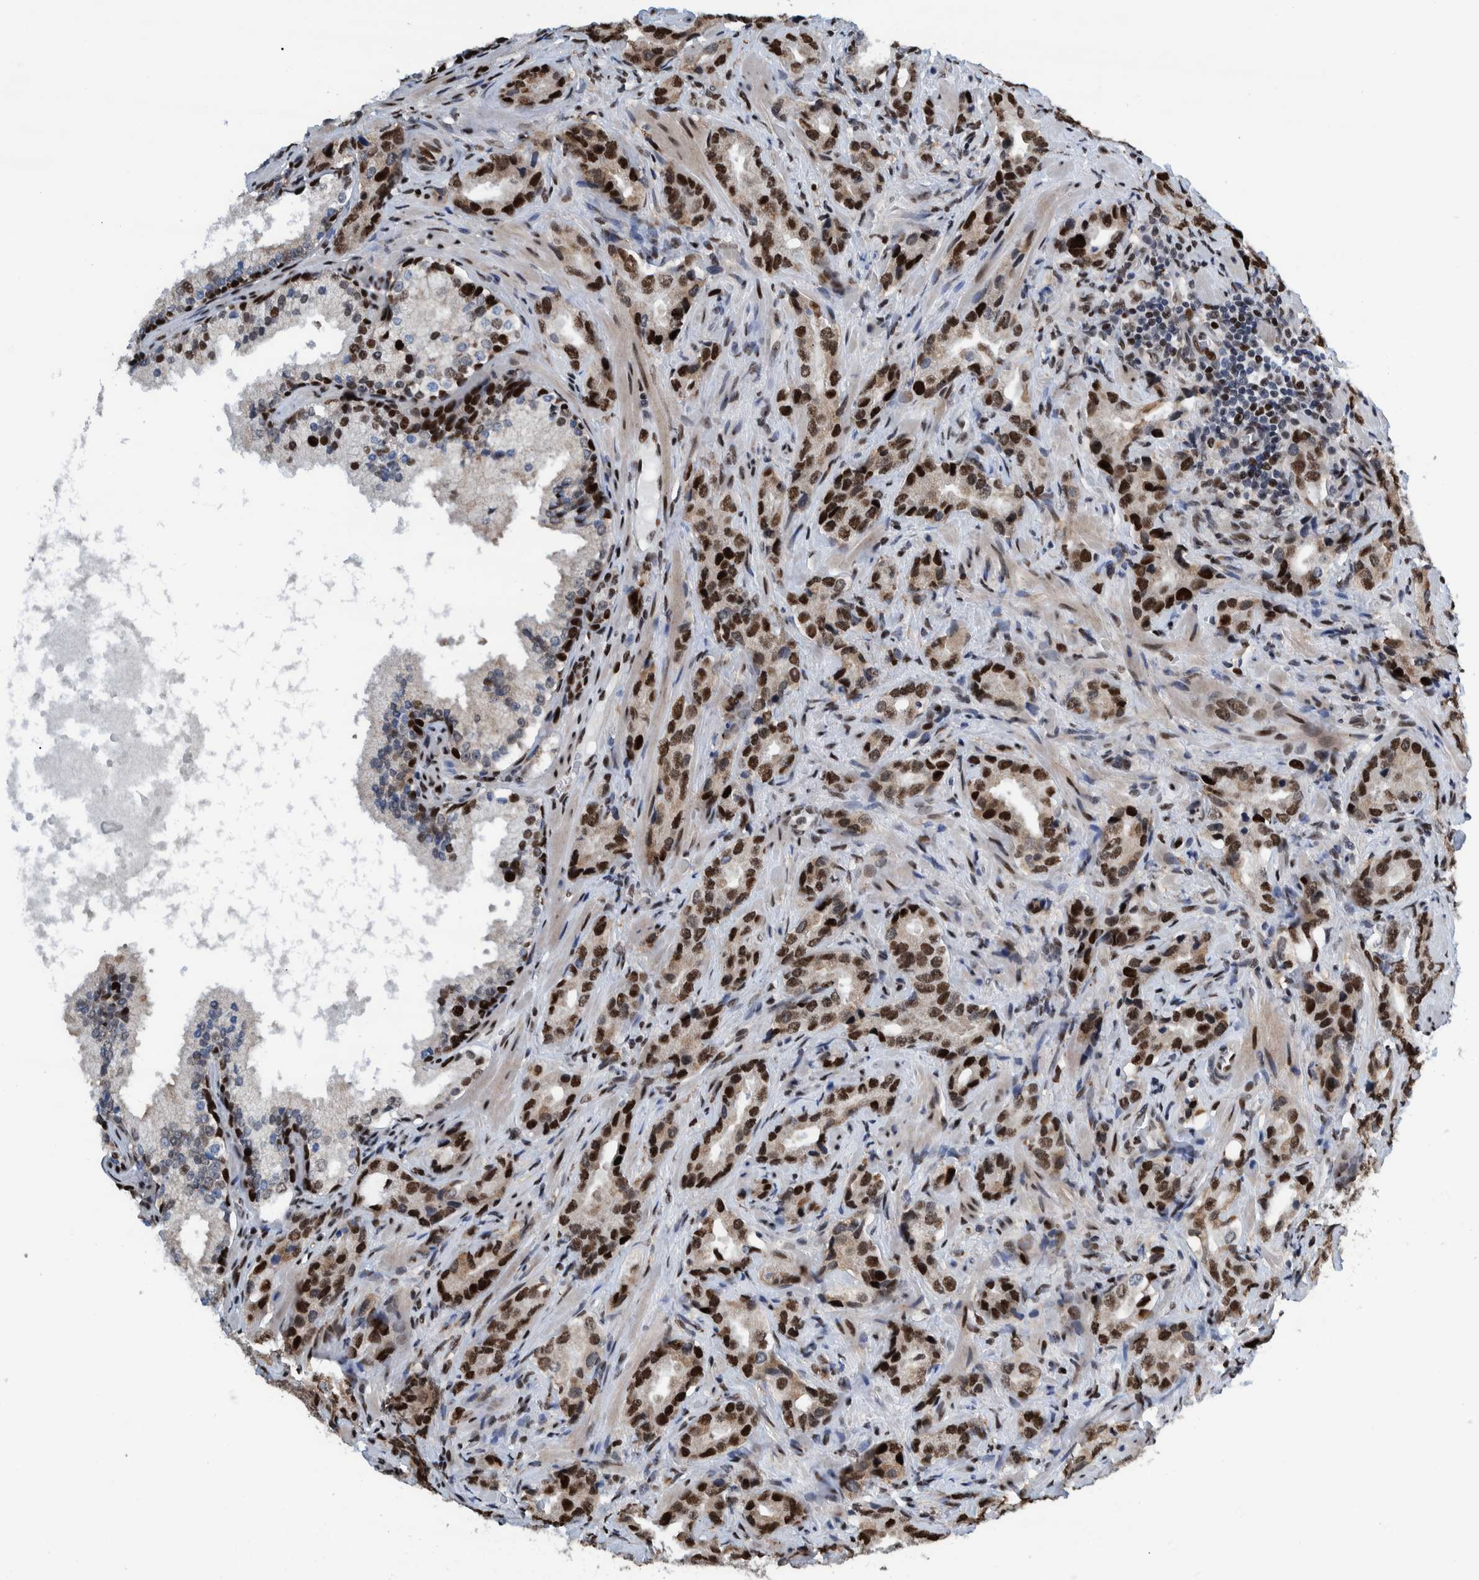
{"staining": {"intensity": "strong", "quantity": ">75%", "location": "nuclear"}, "tissue": "prostate cancer", "cell_type": "Tumor cells", "image_type": "cancer", "snomed": [{"axis": "morphology", "description": "Adenocarcinoma, High grade"}, {"axis": "topography", "description": "Prostate"}], "caption": "Approximately >75% of tumor cells in prostate adenocarcinoma (high-grade) reveal strong nuclear protein staining as visualized by brown immunohistochemical staining.", "gene": "HEATR9", "patient": {"sex": "male", "age": 63}}